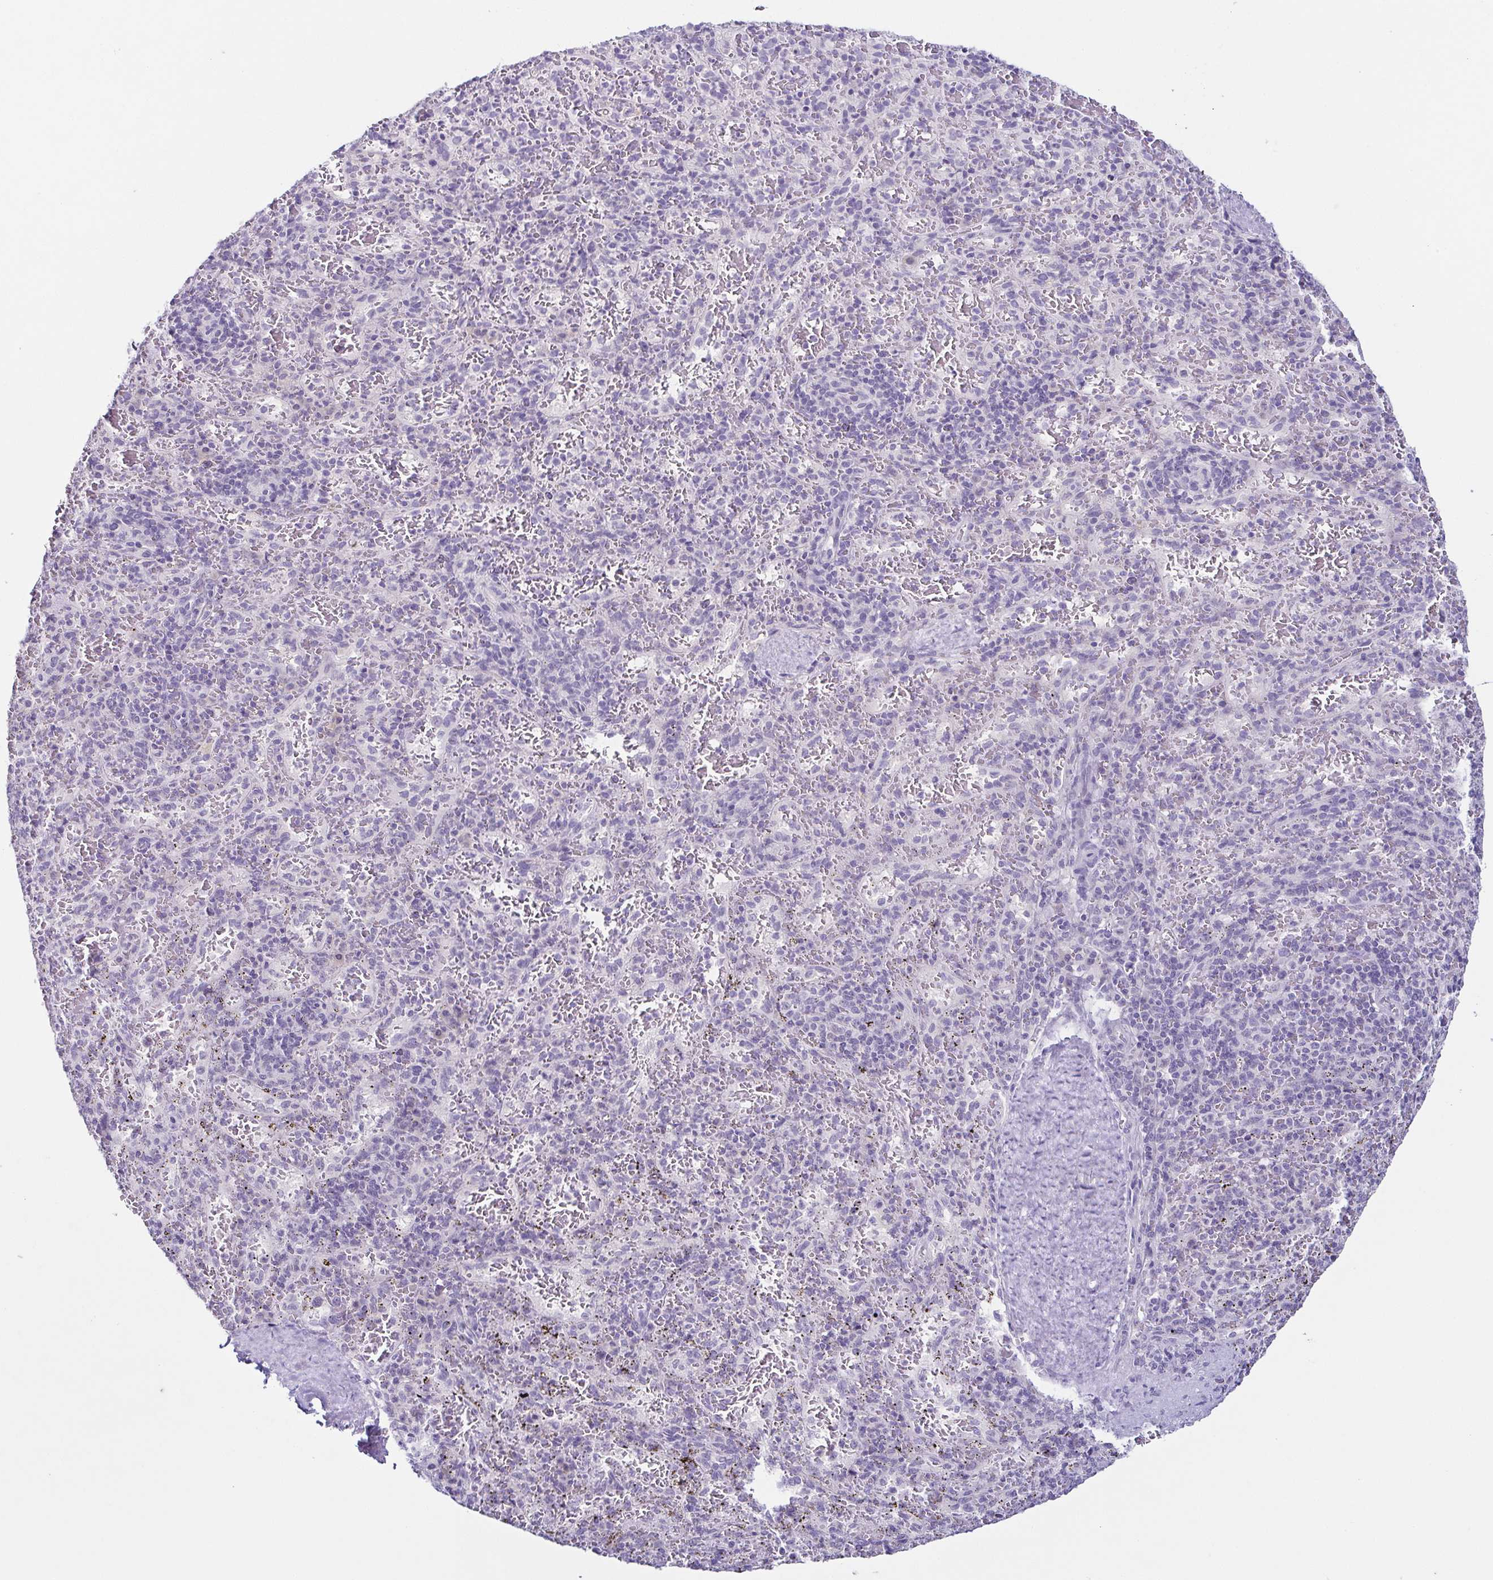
{"staining": {"intensity": "negative", "quantity": "none", "location": "none"}, "tissue": "spleen", "cell_type": "Cells in red pulp", "image_type": "normal", "snomed": [{"axis": "morphology", "description": "Normal tissue, NOS"}, {"axis": "topography", "description": "Spleen"}], "caption": "This is a photomicrograph of immunohistochemistry staining of benign spleen, which shows no expression in cells in red pulp.", "gene": "TP73", "patient": {"sex": "male", "age": 57}}